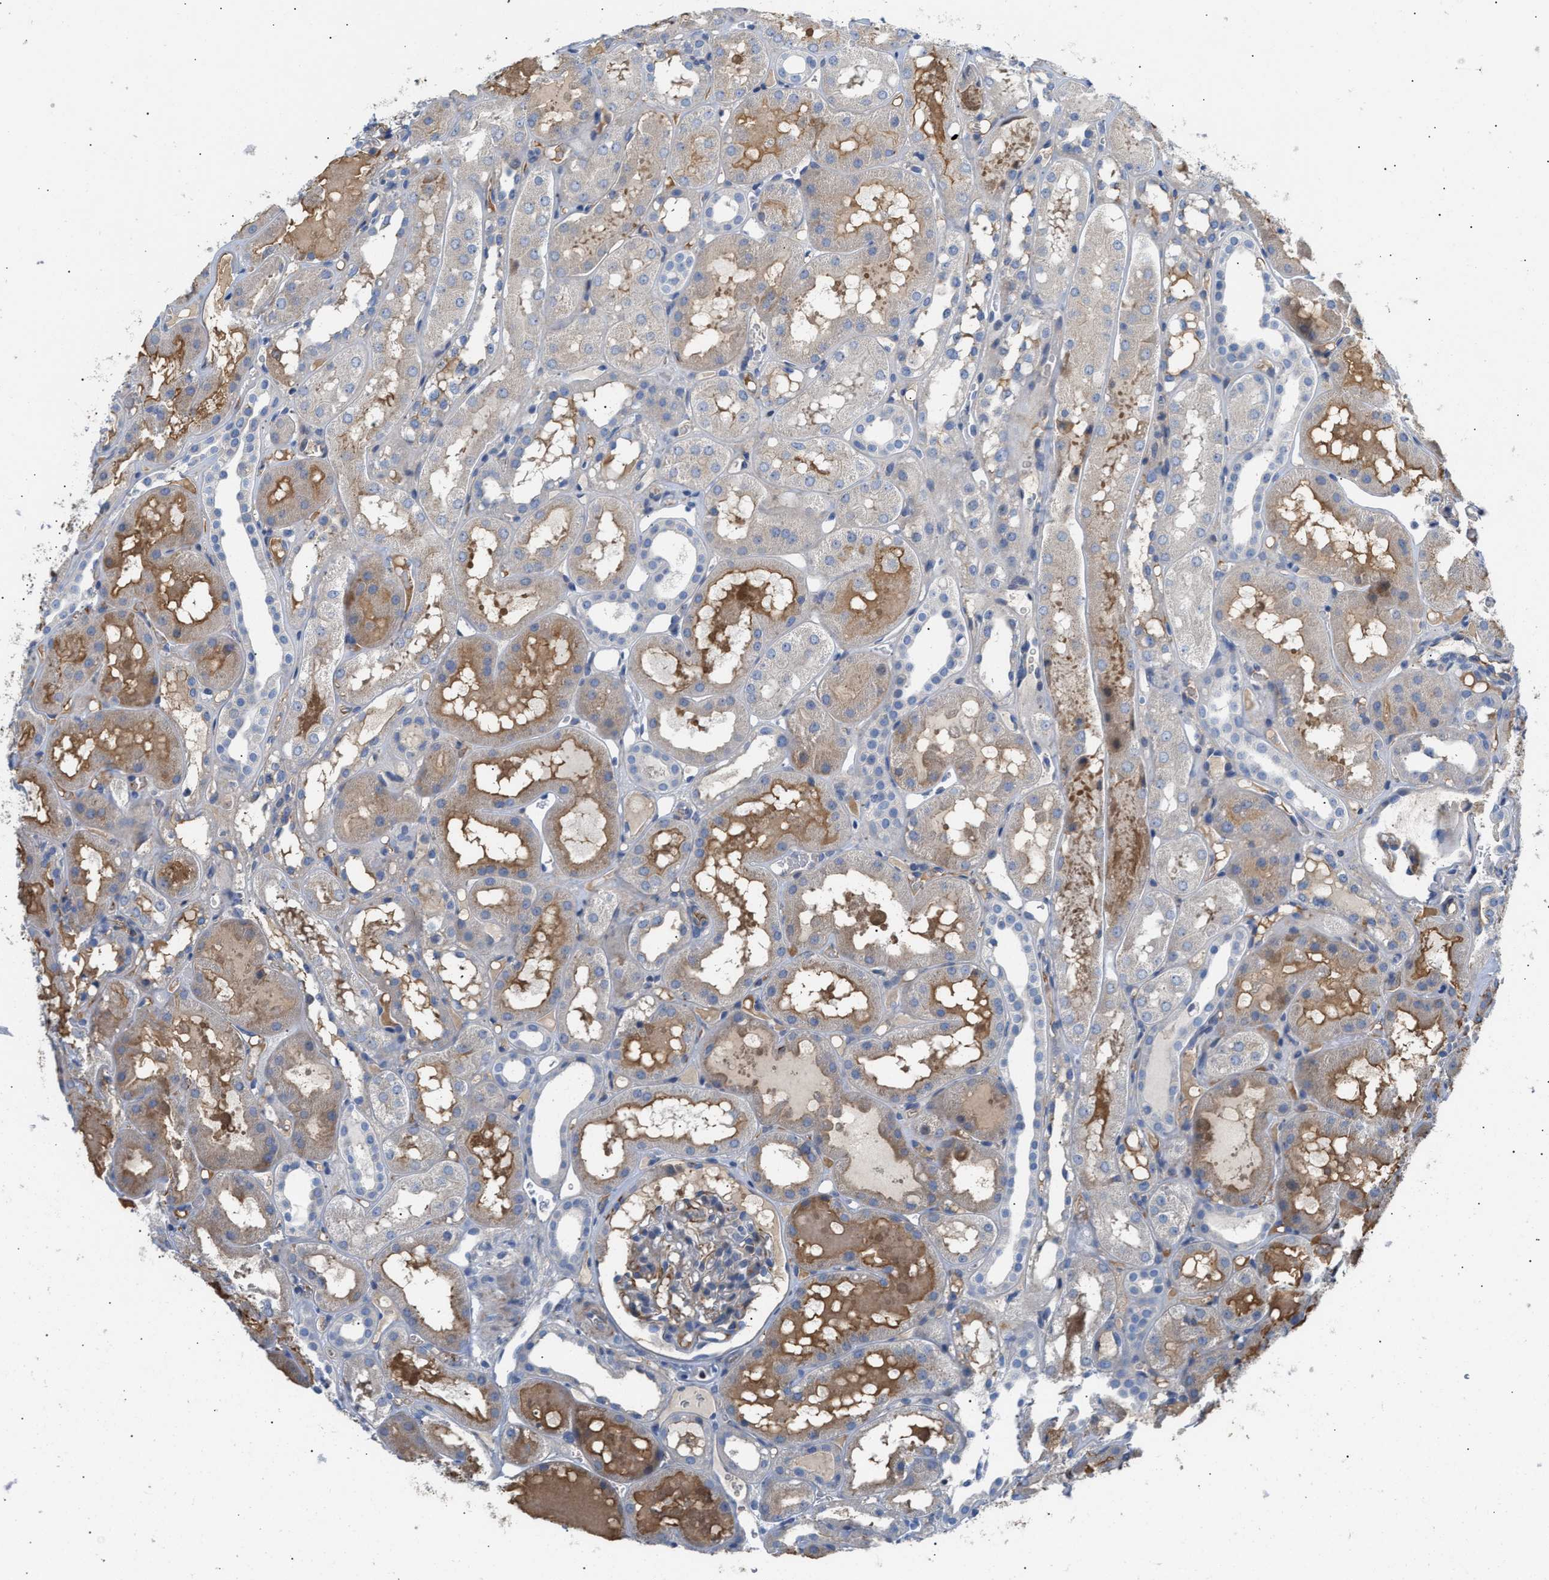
{"staining": {"intensity": "negative", "quantity": "none", "location": "none"}, "tissue": "kidney", "cell_type": "Cells in glomeruli", "image_type": "normal", "snomed": [{"axis": "morphology", "description": "Normal tissue, NOS"}, {"axis": "topography", "description": "Kidney"}, {"axis": "topography", "description": "Urinary bladder"}], "caption": "A high-resolution micrograph shows IHC staining of unremarkable kidney, which demonstrates no significant positivity in cells in glomeruli.", "gene": "TFPI", "patient": {"sex": "male", "age": 16}}